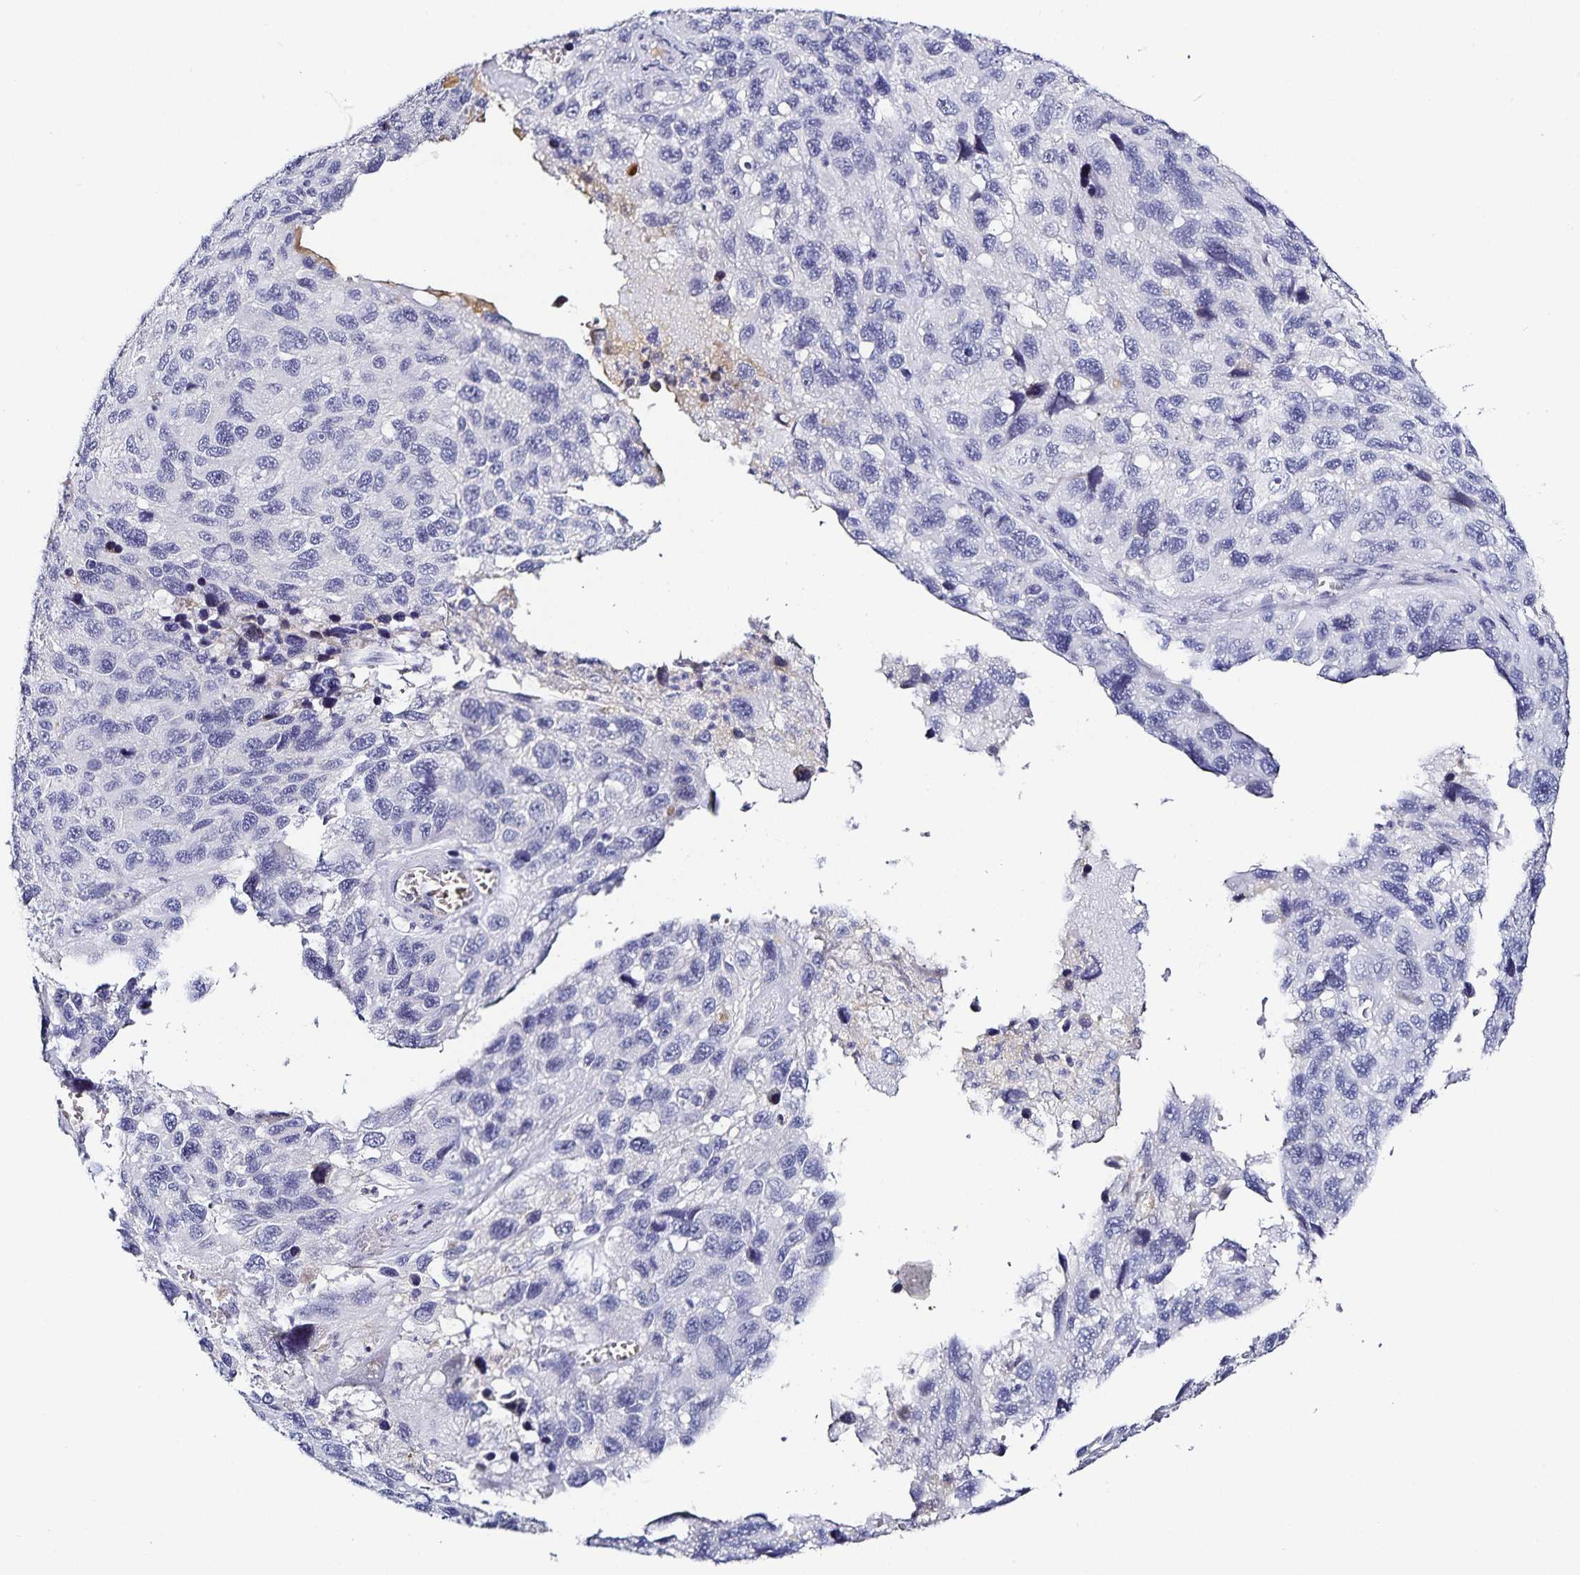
{"staining": {"intensity": "negative", "quantity": "none", "location": "none"}, "tissue": "melanoma", "cell_type": "Tumor cells", "image_type": "cancer", "snomed": [{"axis": "morphology", "description": "Malignant melanoma, NOS"}, {"axis": "topography", "description": "Skin"}], "caption": "The immunohistochemistry (IHC) photomicrograph has no significant positivity in tumor cells of malignant melanoma tissue.", "gene": "TTR", "patient": {"sex": "male", "age": 53}}